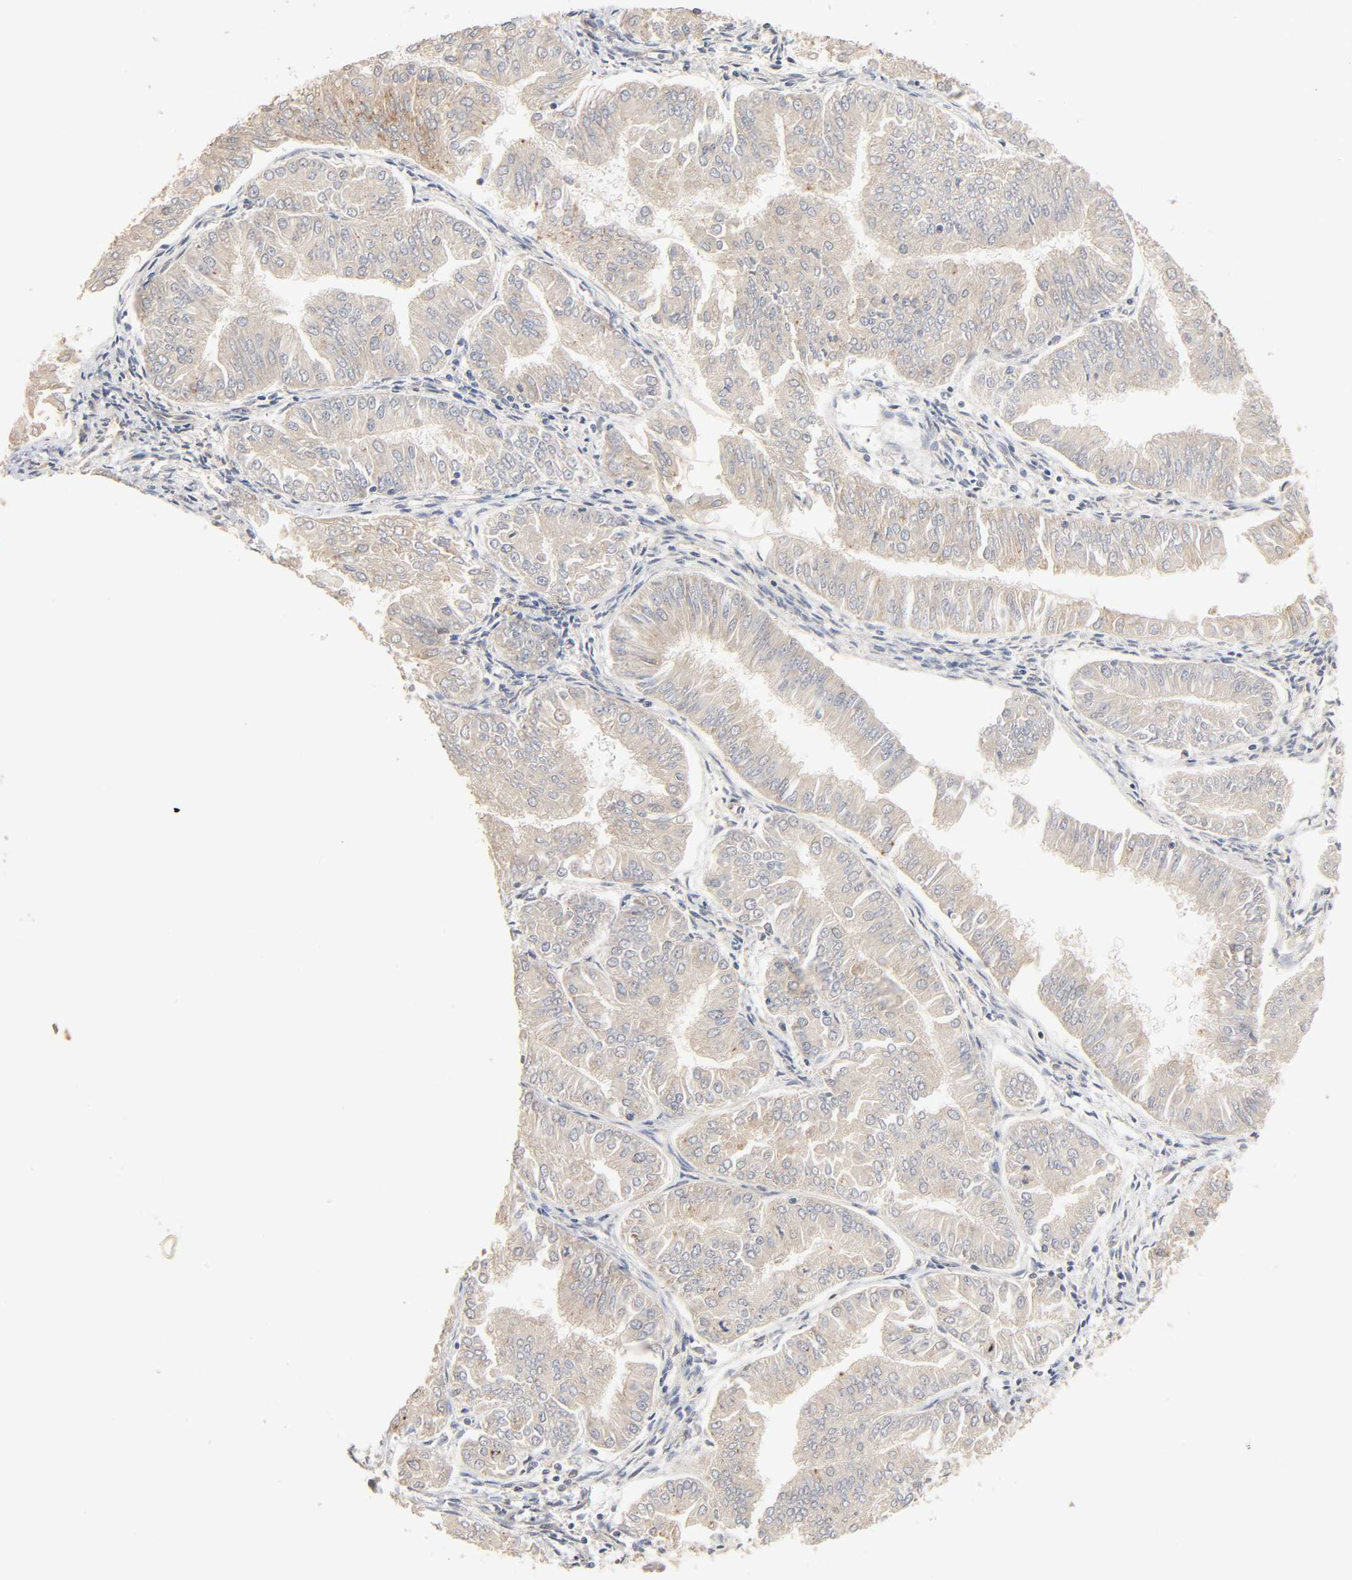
{"staining": {"intensity": "weak", "quantity": ">75%", "location": "cytoplasmic/membranous"}, "tissue": "endometrial cancer", "cell_type": "Tumor cells", "image_type": "cancer", "snomed": [{"axis": "morphology", "description": "Adenocarcinoma, NOS"}, {"axis": "topography", "description": "Endometrium"}], "caption": "Weak cytoplasmic/membranous staining for a protein is appreciated in about >75% of tumor cells of endometrial cancer using IHC.", "gene": "NEMF", "patient": {"sex": "female", "age": 53}}